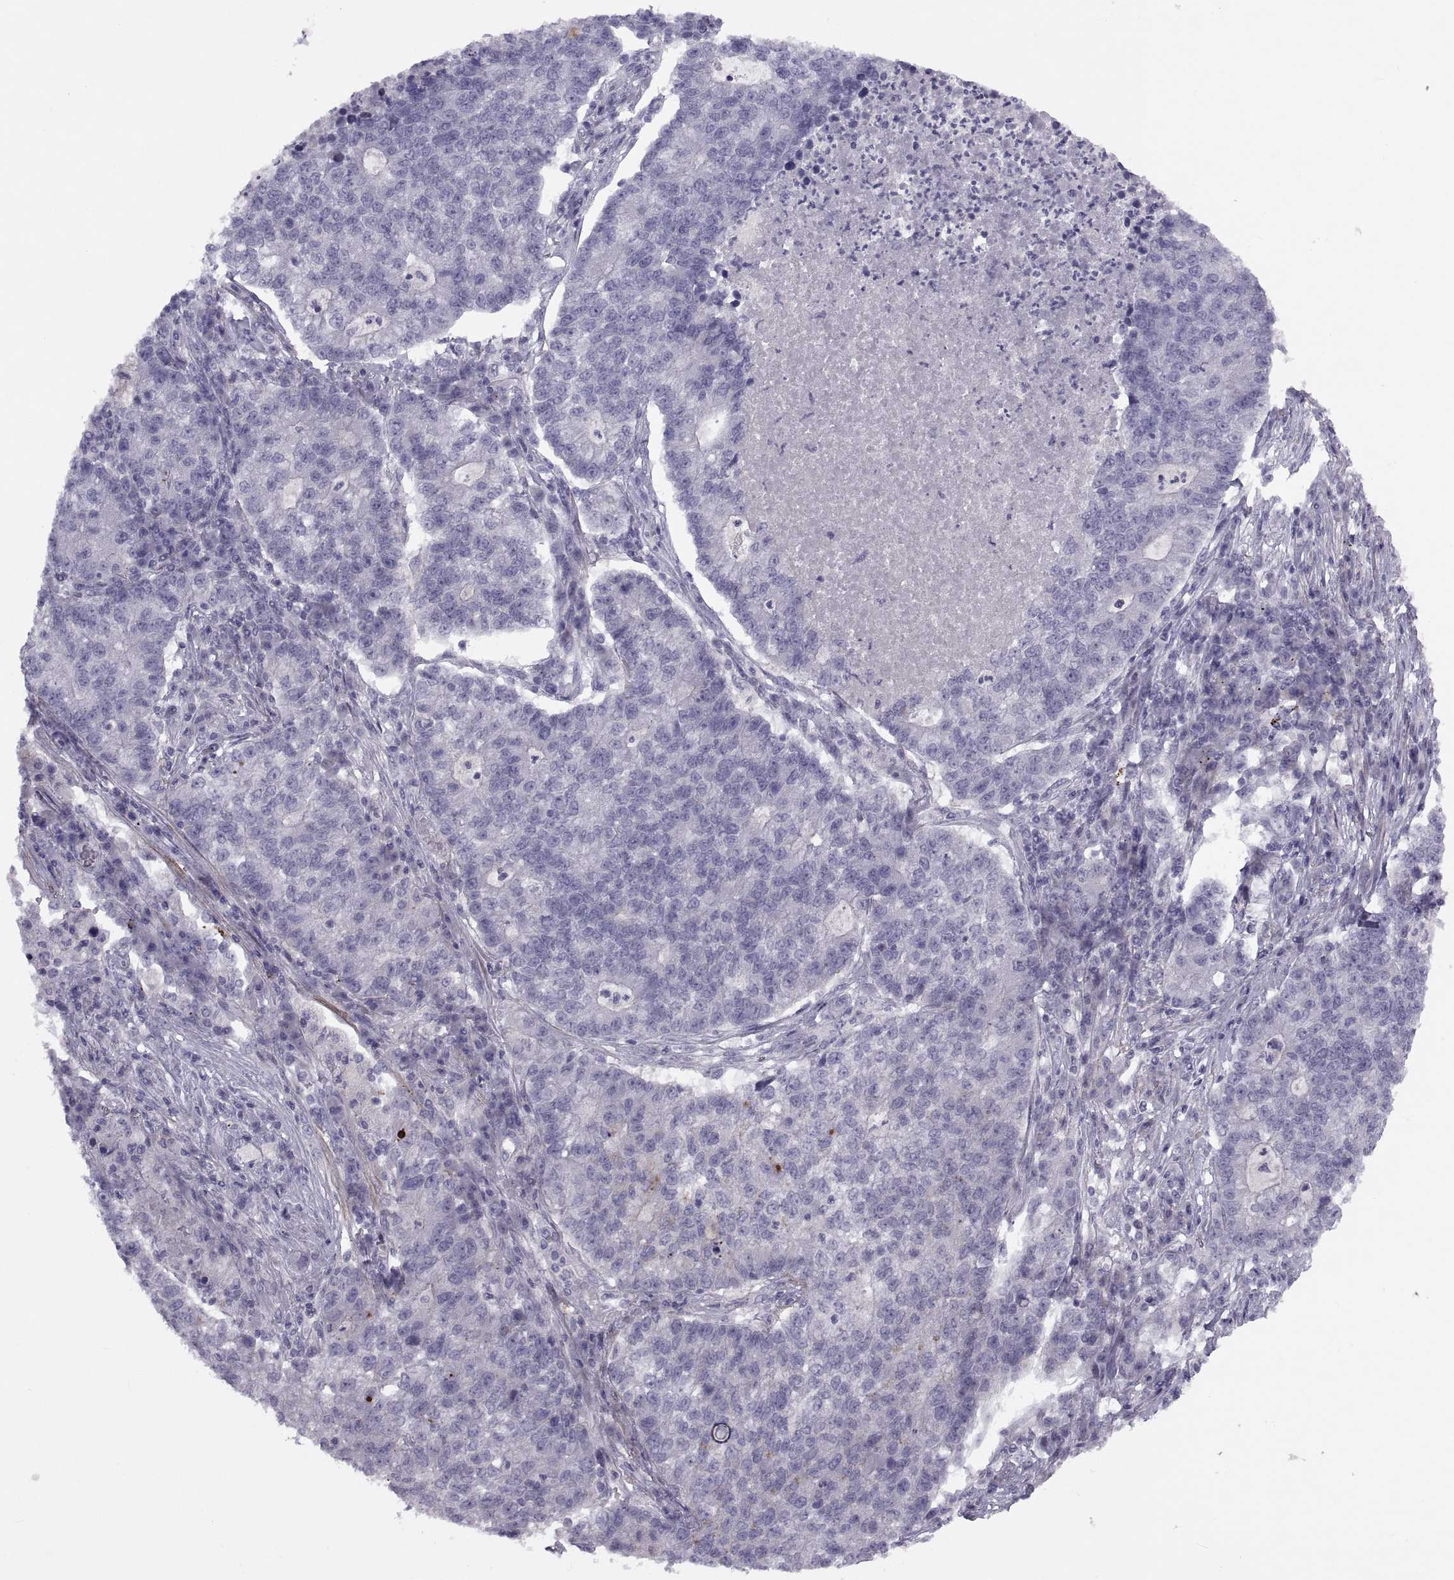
{"staining": {"intensity": "negative", "quantity": "none", "location": "none"}, "tissue": "lung cancer", "cell_type": "Tumor cells", "image_type": "cancer", "snomed": [{"axis": "morphology", "description": "Adenocarcinoma, NOS"}, {"axis": "topography", "description": "Lung"}], "caption": "This is an immunohistochemistry (IHC) image of human lung cancer (adenocarcinoma). There is no staining in tumor cells.", "gene": "TMEM158", "patient": {"sex": "male", "age": 57}}